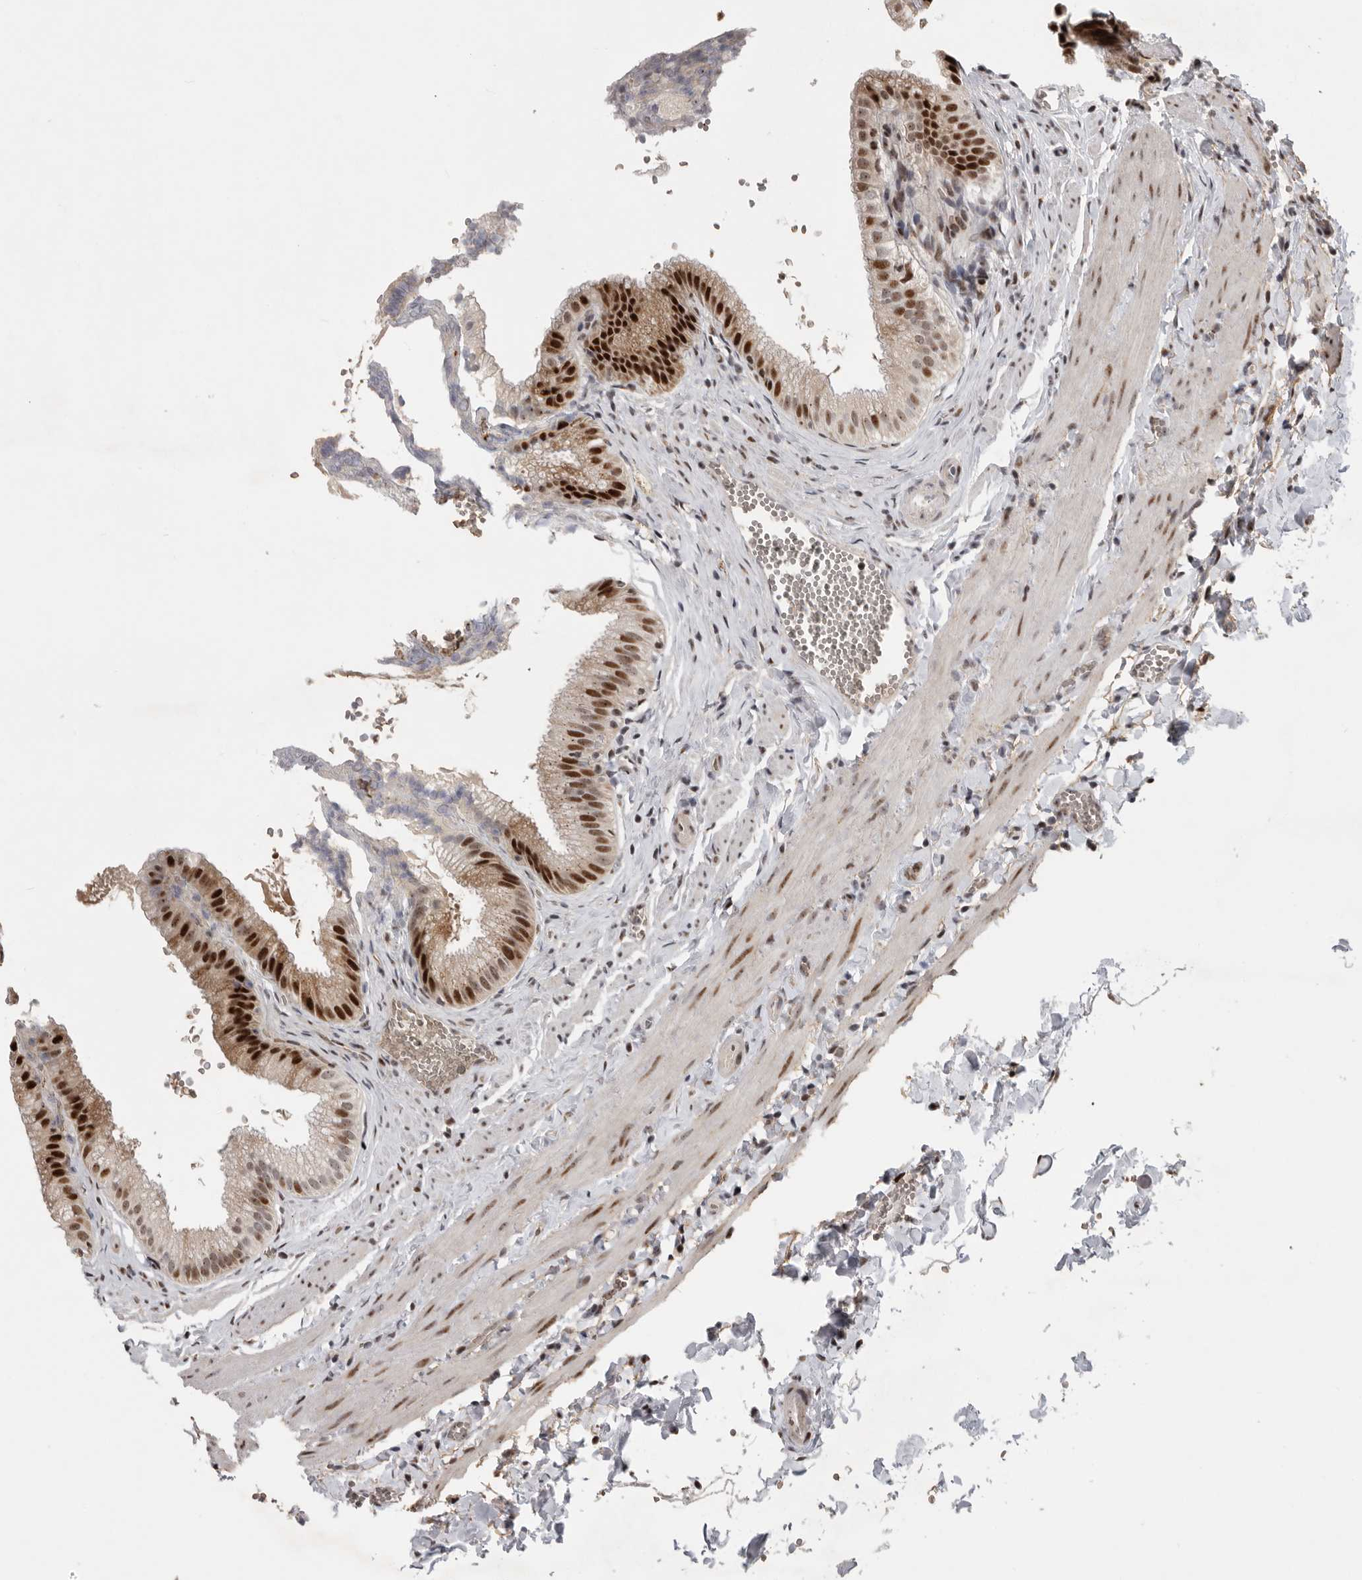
{"staining": {"intensity": "strong", "quantity": "25%-75%", "location": "nuclear"}, "tissue": "gallbladder", "cell_type": "Glandular cells", "image_type": "normal", "snomed": [{"axis": "morphology", "description": "Normal tissue, NOS"}, {"axis": "topography", "description": "Gallbladder"}], "caption": "High-magnification brightfield microscopy of normal gallbladder stained with DAB (3,3'-diaminobenzidine) (brown) and counterstained with hematoxylin (blue). glandular cells exhibit strong nuclear positivity is present in approximately25%-75% of cells.", "gene": "PCMTD1", "patient": {"sex": "male", "age": 38}}